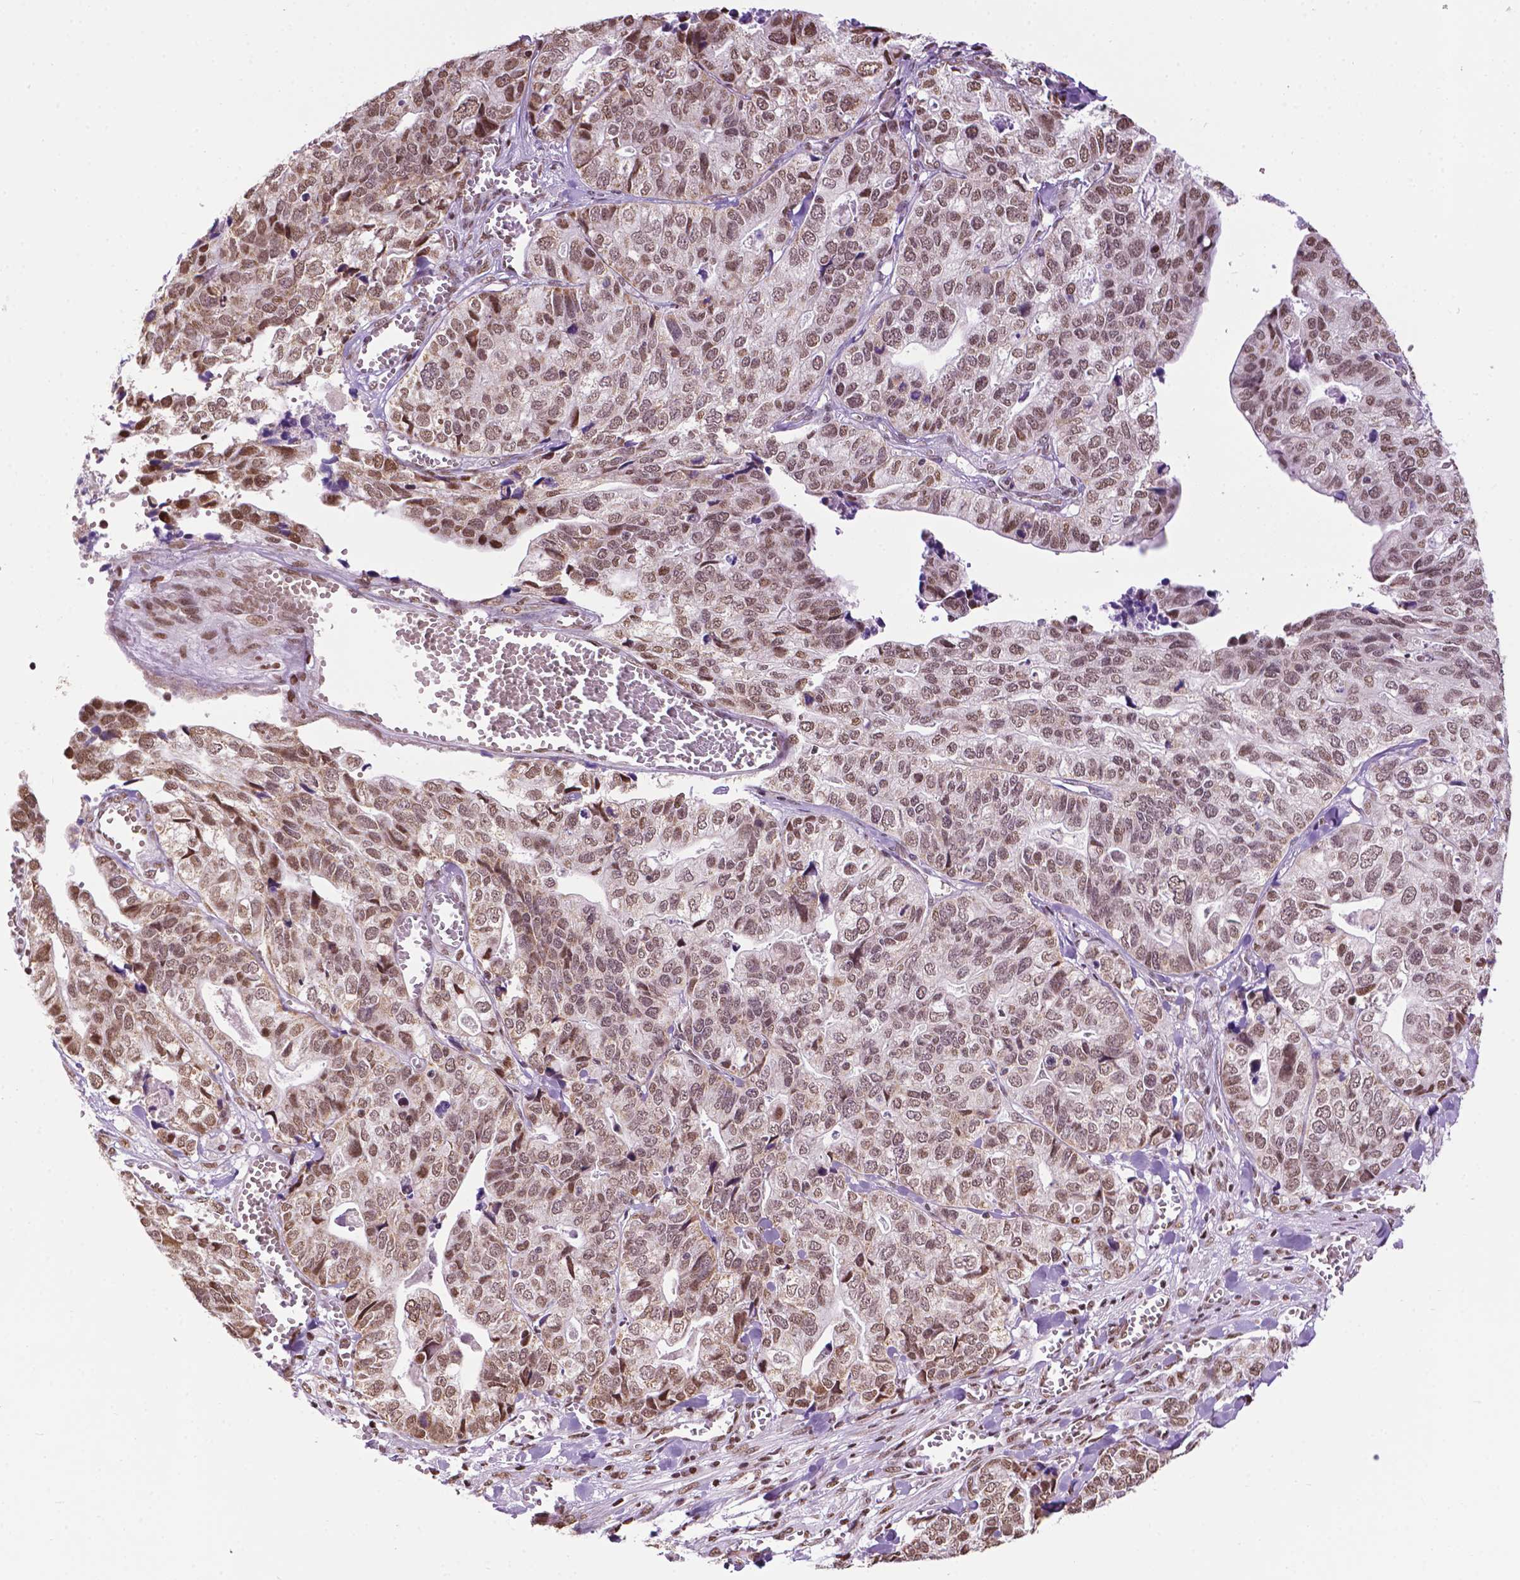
{"staining": {"intensity": "moderate", "quantity": ">75%", "location": "nuclear"}, "tissue": "stomach cancer", "cell_type": "Tumor cells", "image_type": "cancer", "snomed": [{"axis": "morphology", "description": "Adenocarcinoma, NOS"}, {"axis": "topography", "description": "Stomach, upper"}], "caption": "An image of adenocarcinoma (stomach) stained for a protein reveals moderate nuclear brown staining in tumor cells.", "gene": "COL23A1", "patient": {"sex": "female", "age": 67}}